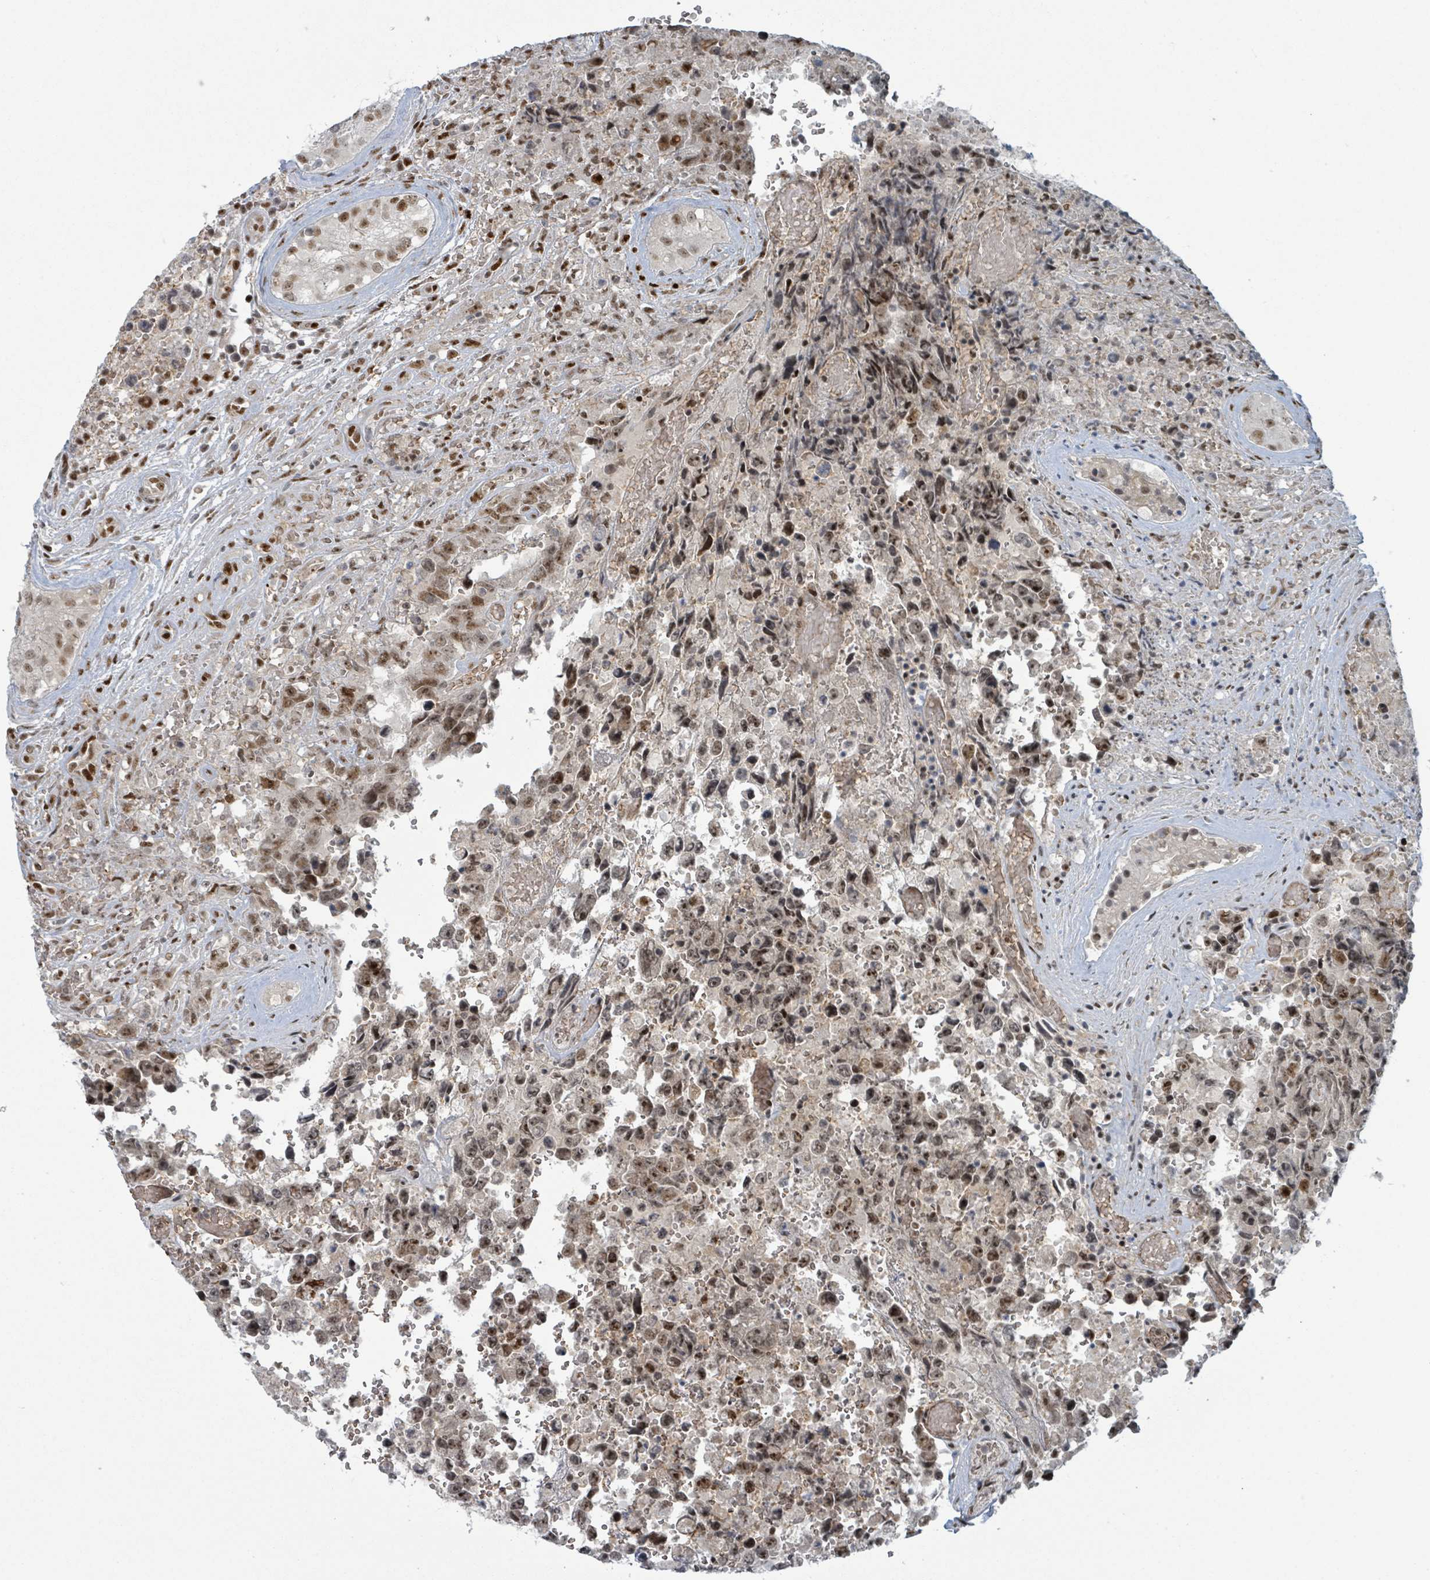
{"staining": {"intensity": "moderate", "quantity": ">75%", "location": "nuclear"}, "tissue": "testis cancer", "cell_type": "Tumor cells", "image_type": "cancer", "snomed": [{"axis": "morphology", "description": "Normal tissue, NOS"}, {"axis": "morphology", "description": "Carcinoma, Embryonal, NOS"}, {"axis": "topography", "description": "Testis"}, {"axis": "topography", "description": "Epididymis"}], "caption": "High-power microscopy captured an immunohistochemistry (IHC) image of testis cancer (embryonal carcinoma), revealing moderate nuclear staining in approximately >75% of tumor cells. (Brightfield microscopy of DAB IHC at high magnification).", "gene": "KLF3", "patient": {"sex": "male", "age": 25}}